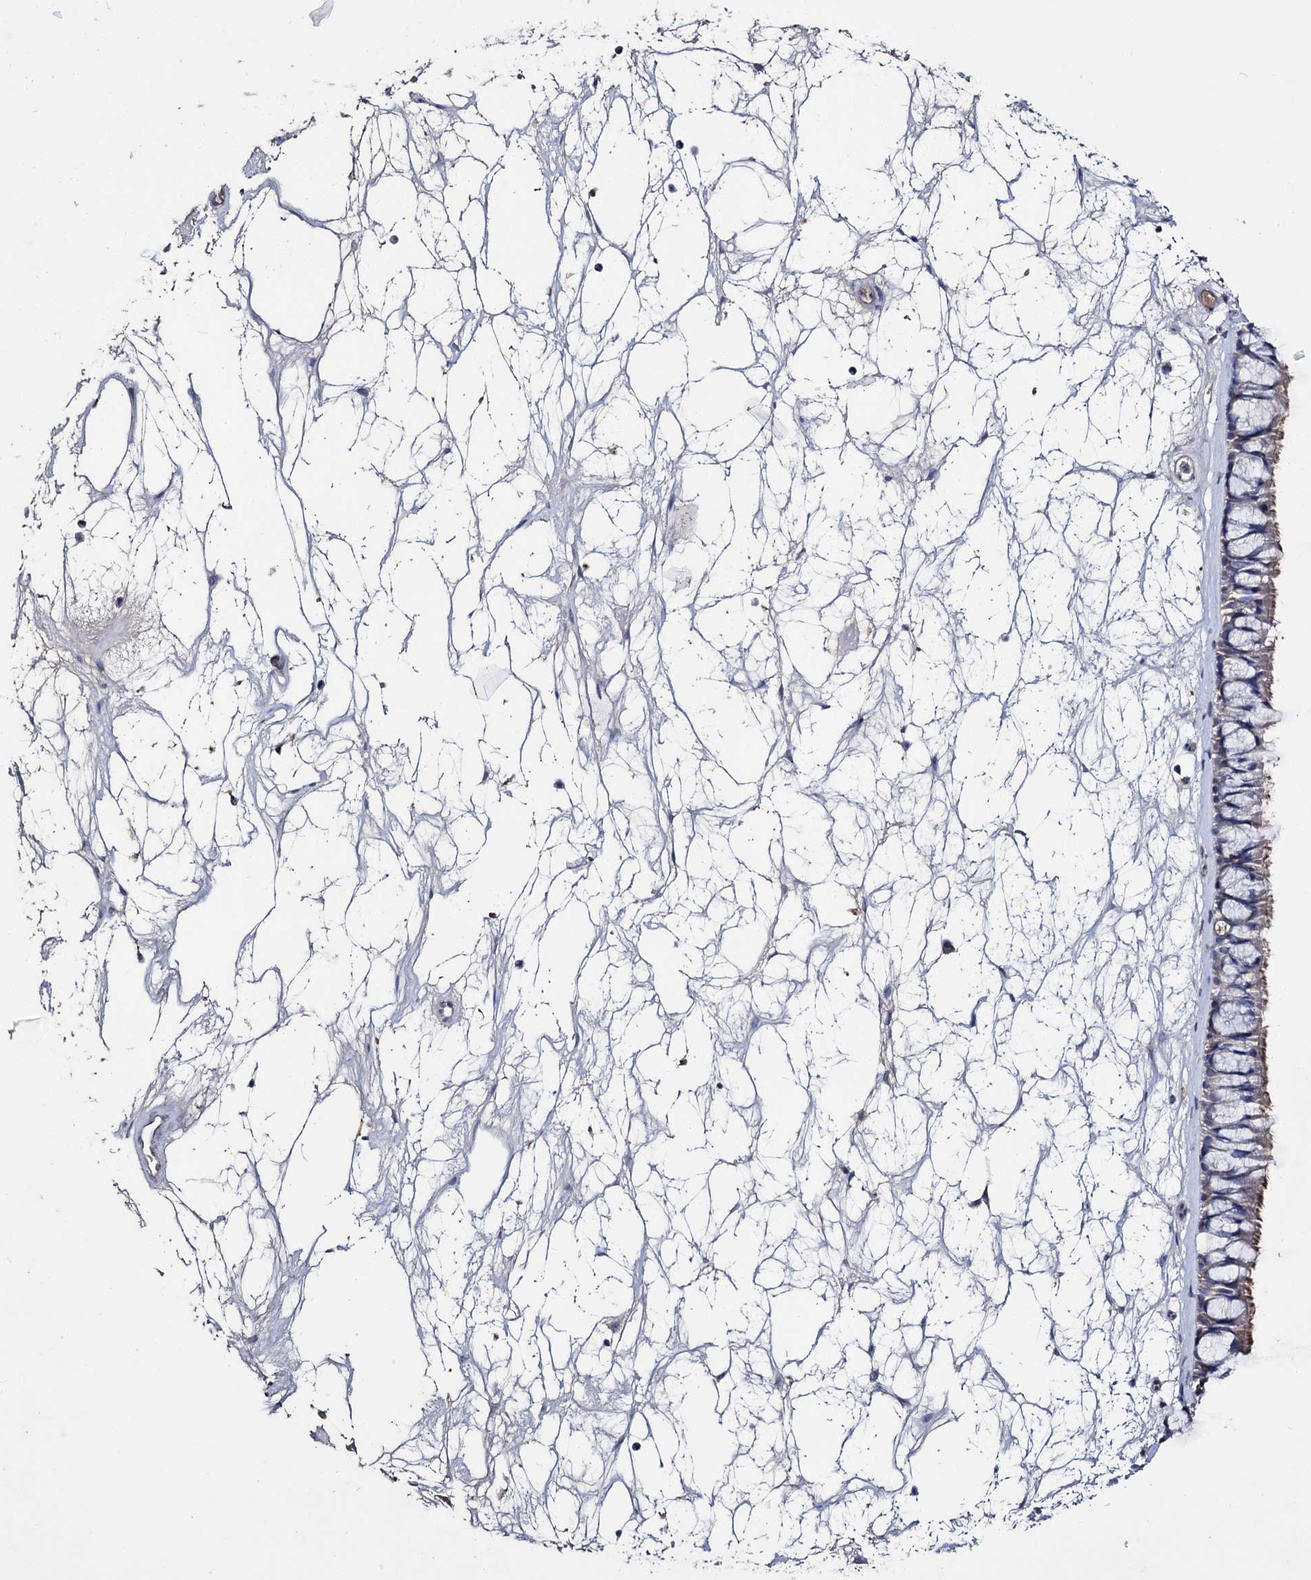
{"staining": {"intensity": "moderate", "quantity": "<25%", "location": "cytoplasmic/membranous"}, "tissue": "nasopharynx", "cell_type": "Respiratory epithelial cells", "image_type": "normal", "snomed": [{"axis": "morphology", "description": "Normal tissue, NOS"}, {"axis": "topography", "description": "Nasopharynx"}], "caption": "Approximately <25% of respiratory epithelial cells in normal human nasopharynx show moderate cytoplasmic/membranous protein expression as visualized by brown immunohistochemical staining.", "gene": "EPB41L5", "patient": {"sex": "male", "age": 64}}